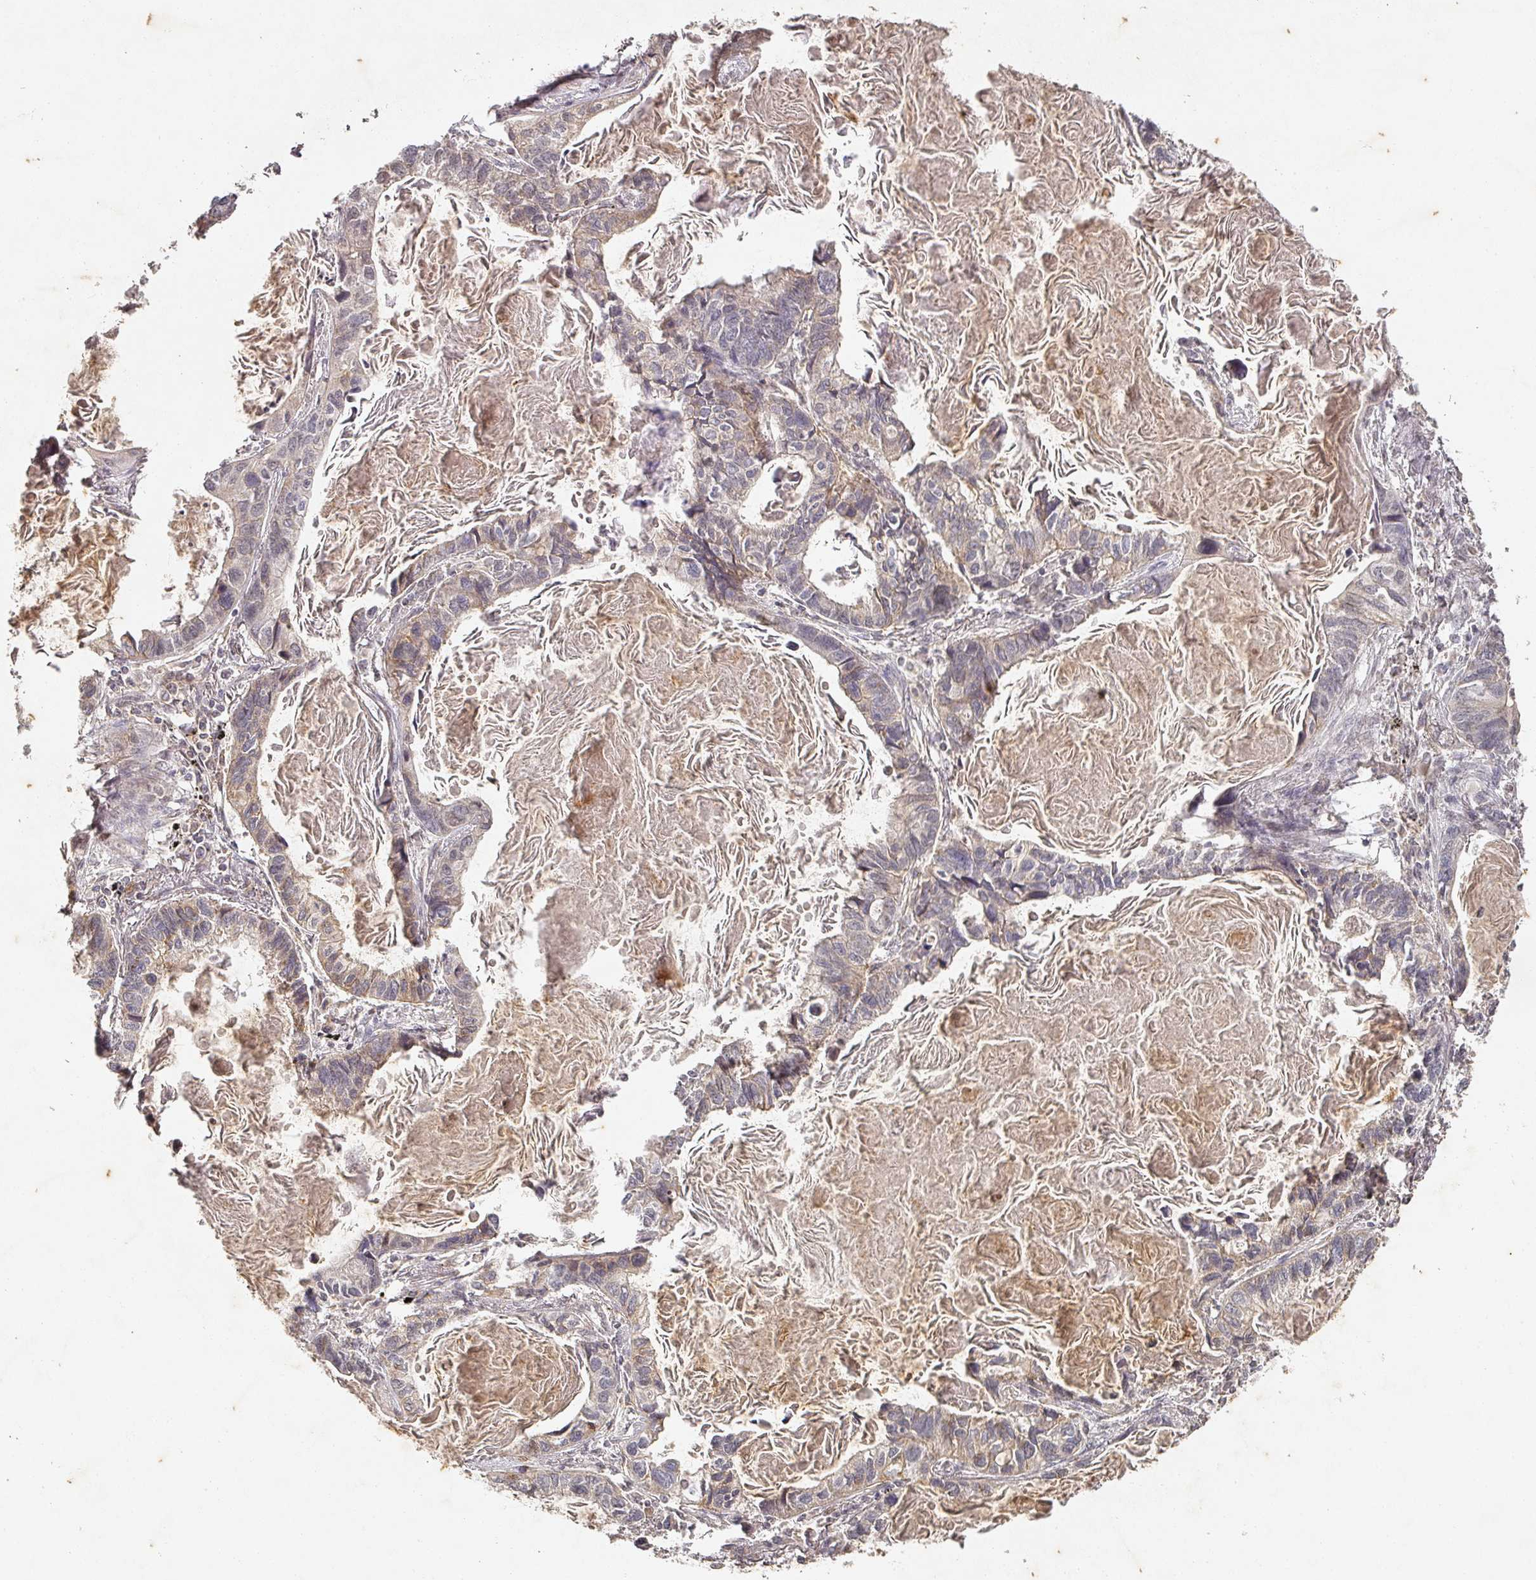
{"staining": {"intensity": "weak", "quantity": "<25%", "location": "cytoplasmic/membranous"}, "tissue": "lung cancer", "cell_type": "Tumor cells", "image_type": "cancer", "snomed": [{"axis": "morphology", "description": "Adenocarcinoma, NOS"}, {"axis": "topography", "description": "Lung"}], "caption": "Lung adenocarcinoma was stained to show a protein in brown. There is no significant staining in tumor cells.", "gene": "CAPN5", "patient": {"sex": "male", "age": 67}}